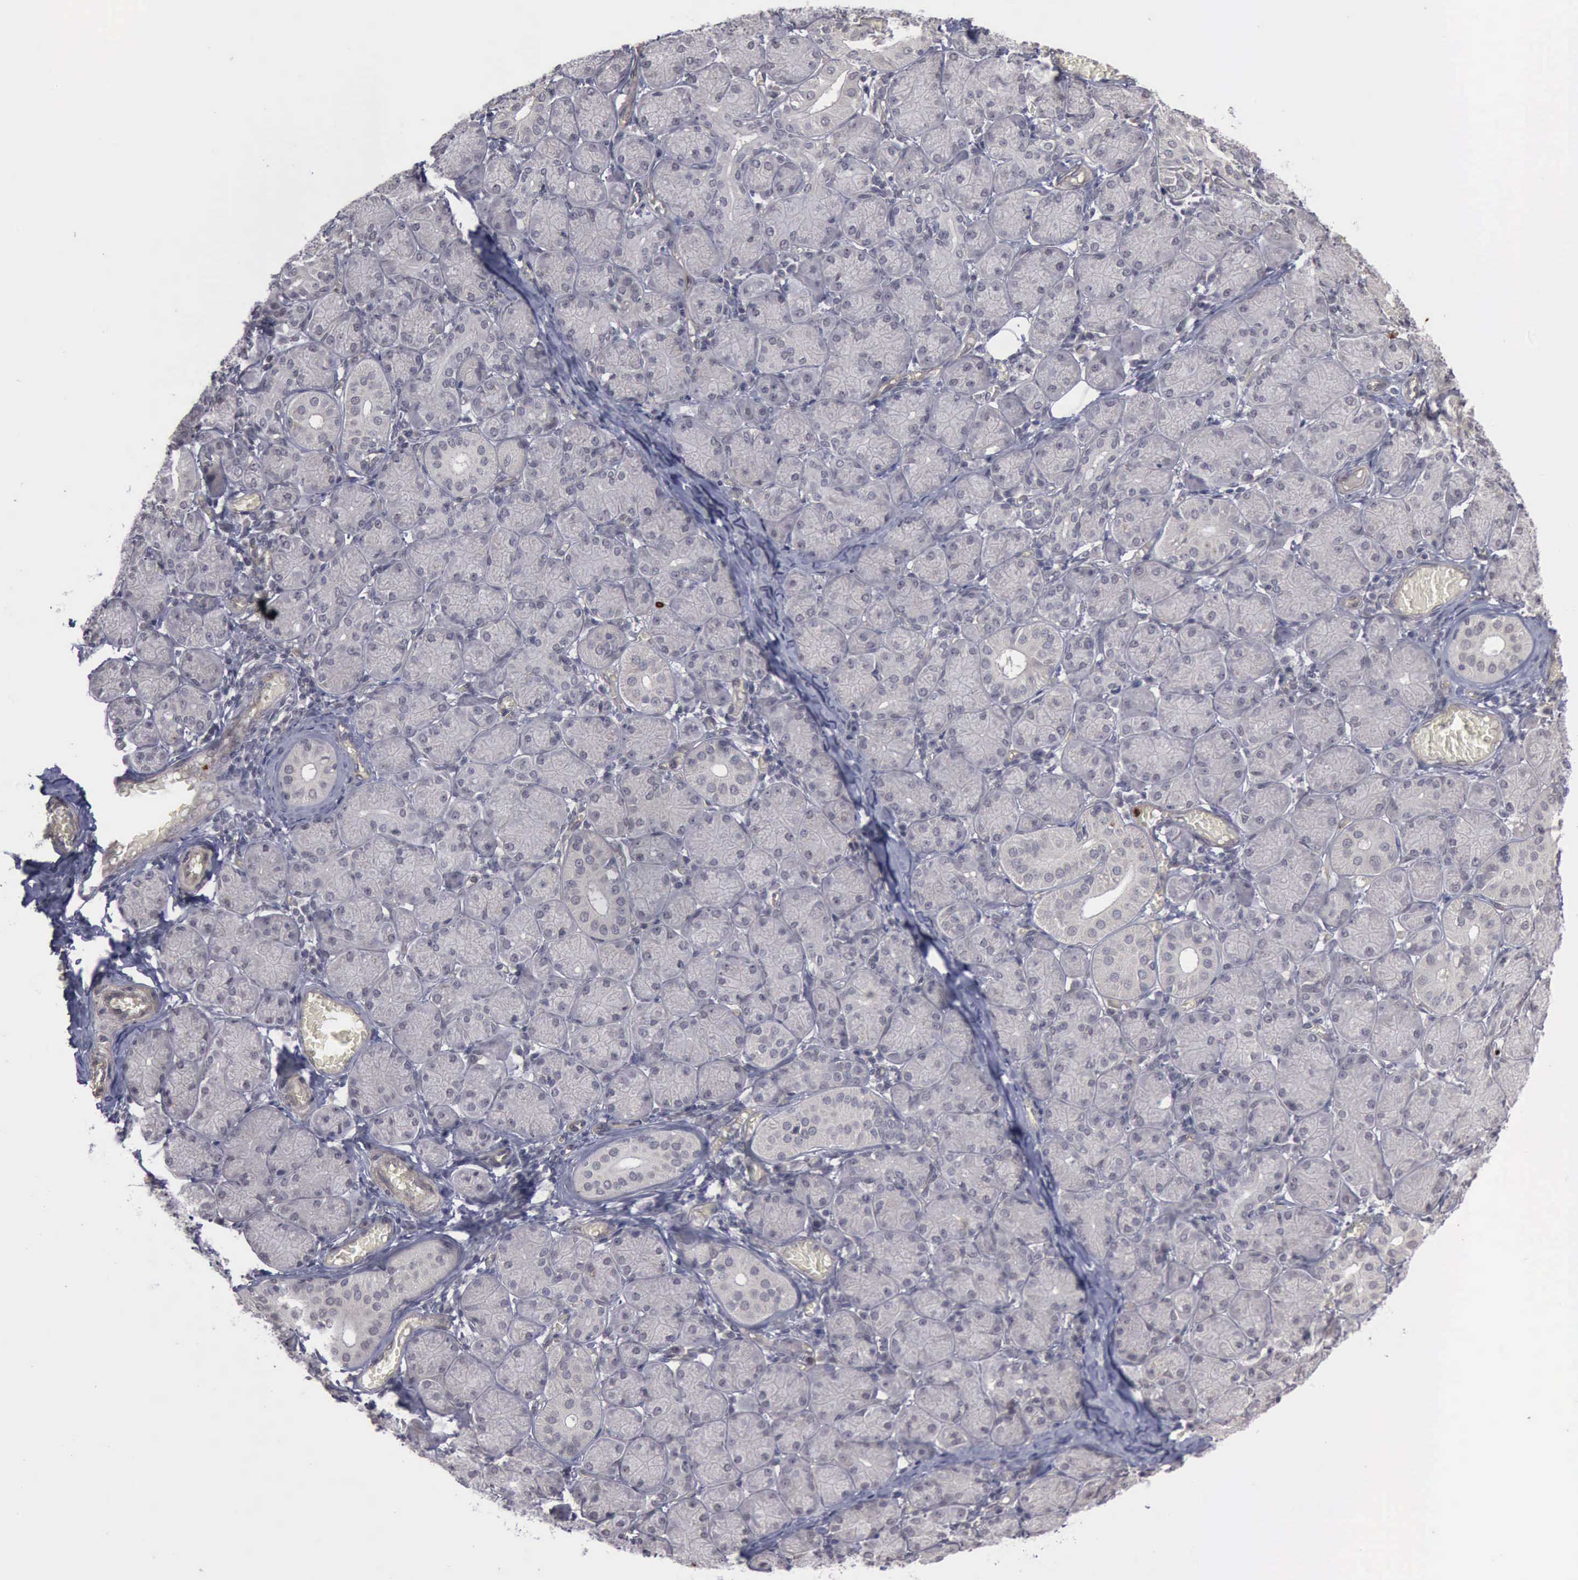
{"staining": {"intensity": "negative", "quantity": "none", "location": "none"}, "tissue": "salivary gland", "cell_type": "Glandular cells", "image_type": "normal", "snomed": [{"axis": "morphology", "description": "Normal tissue, NOS"}, {"axis": "topography", "description": "Salivary gland"}], "caption": "Immunohistochemical staining of benign human salivary gland shows no significant positivity in glandular cells.", "gene": "MMP9", "patient": {"sex": "female", "age": 24}}